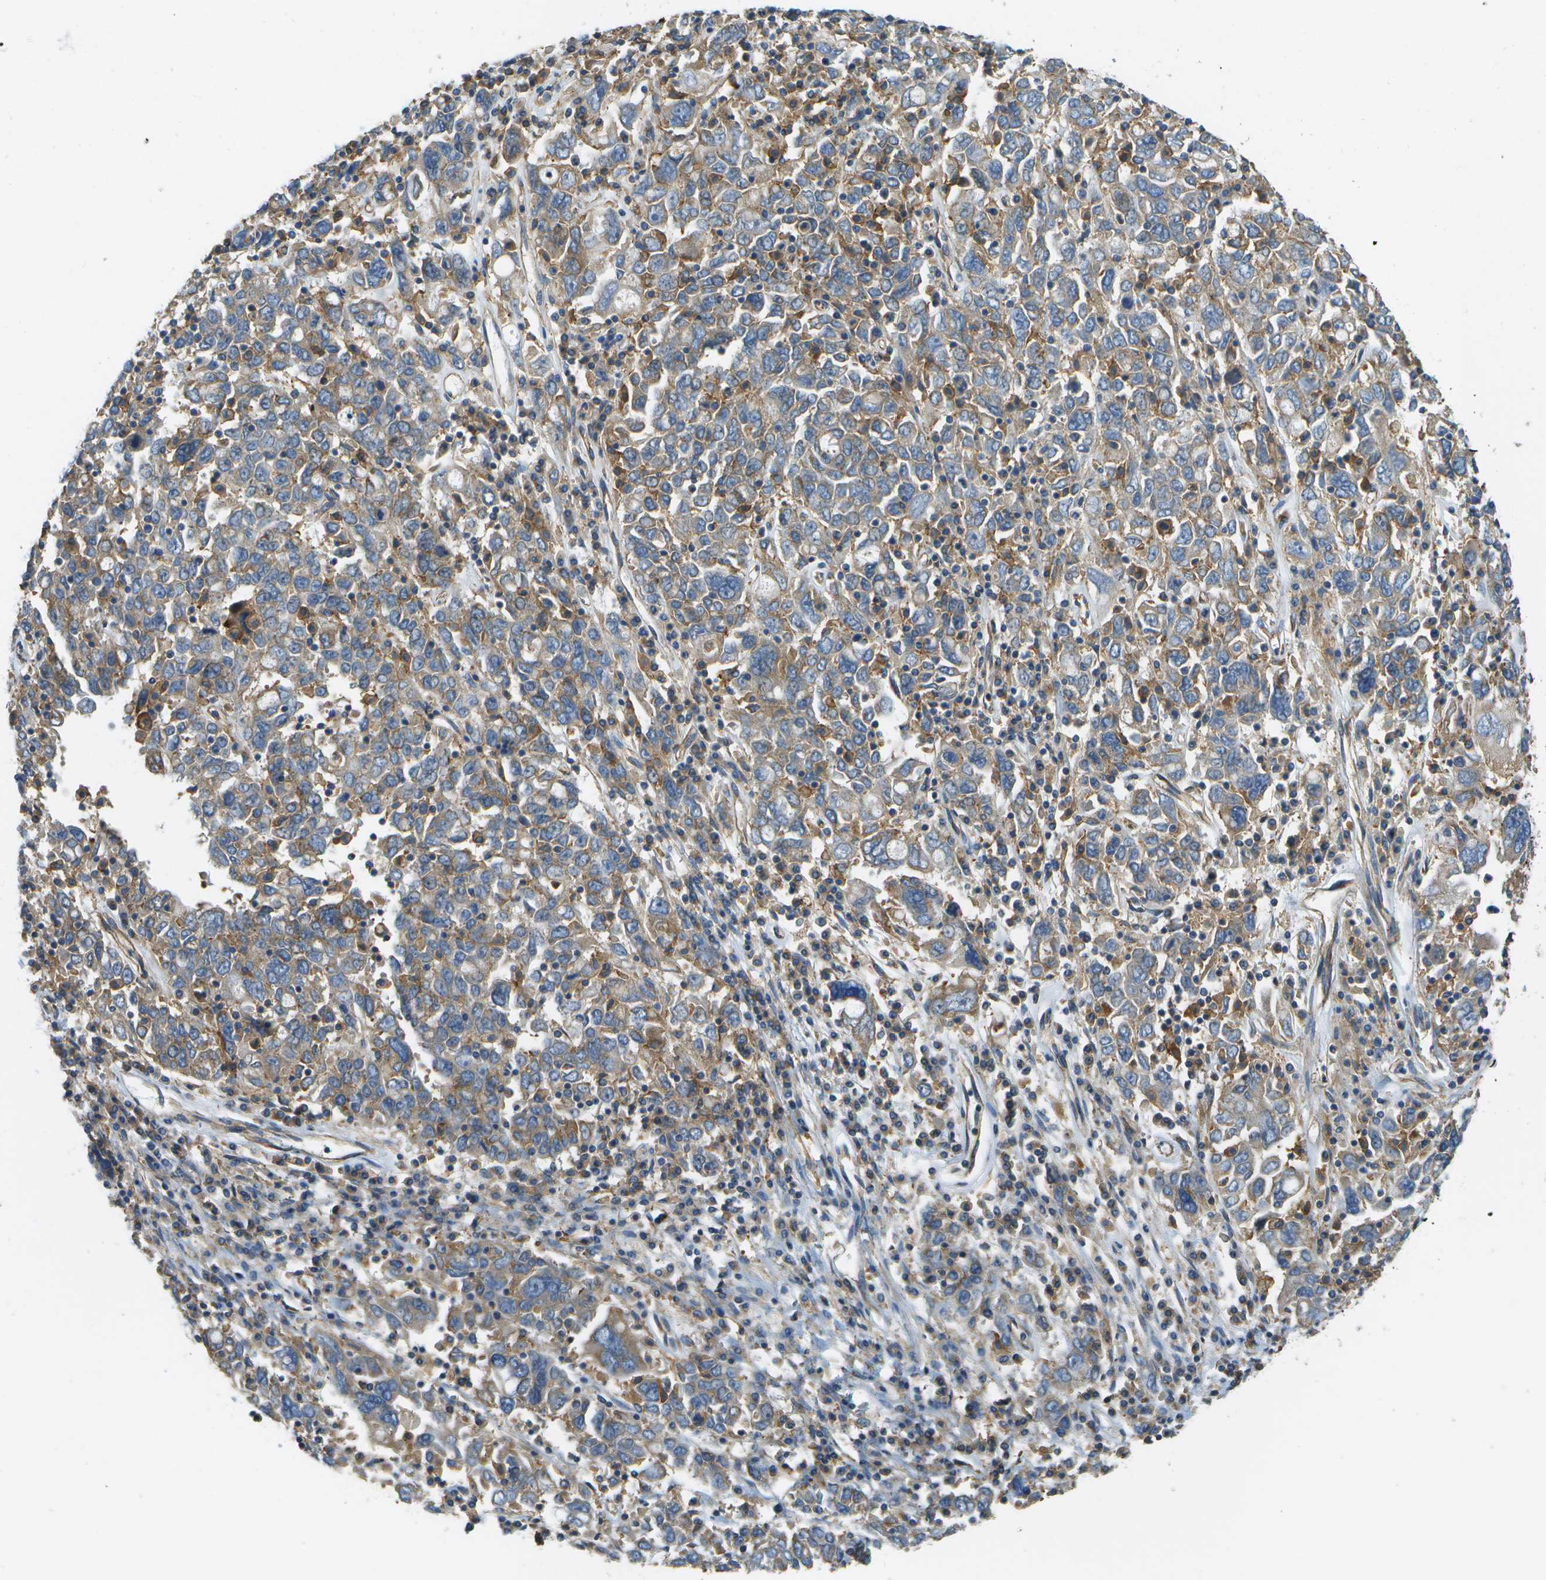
{"staining": {"intensity": "moderate", "quantity": "25%-75%", "location": "cytoplasmic/membranous"}, "tissue": "ovarian cancer", "cell_type": "Tumor cells", "image_type": "cancer", "snomed": [{"axis": "morphology", "description": "Carcinoma, endometroid"}, {"axis": "topography", "description": "Ovary"}], "caption": "Immunohistochemical staining of ovarian endometroid carcinoma exhibits moderate cytoplasmic/membranous protein expression in about 25%-75% of tumor cells.", "gene": "CLTC", "patient": {"sex": "female", "age": 62}}